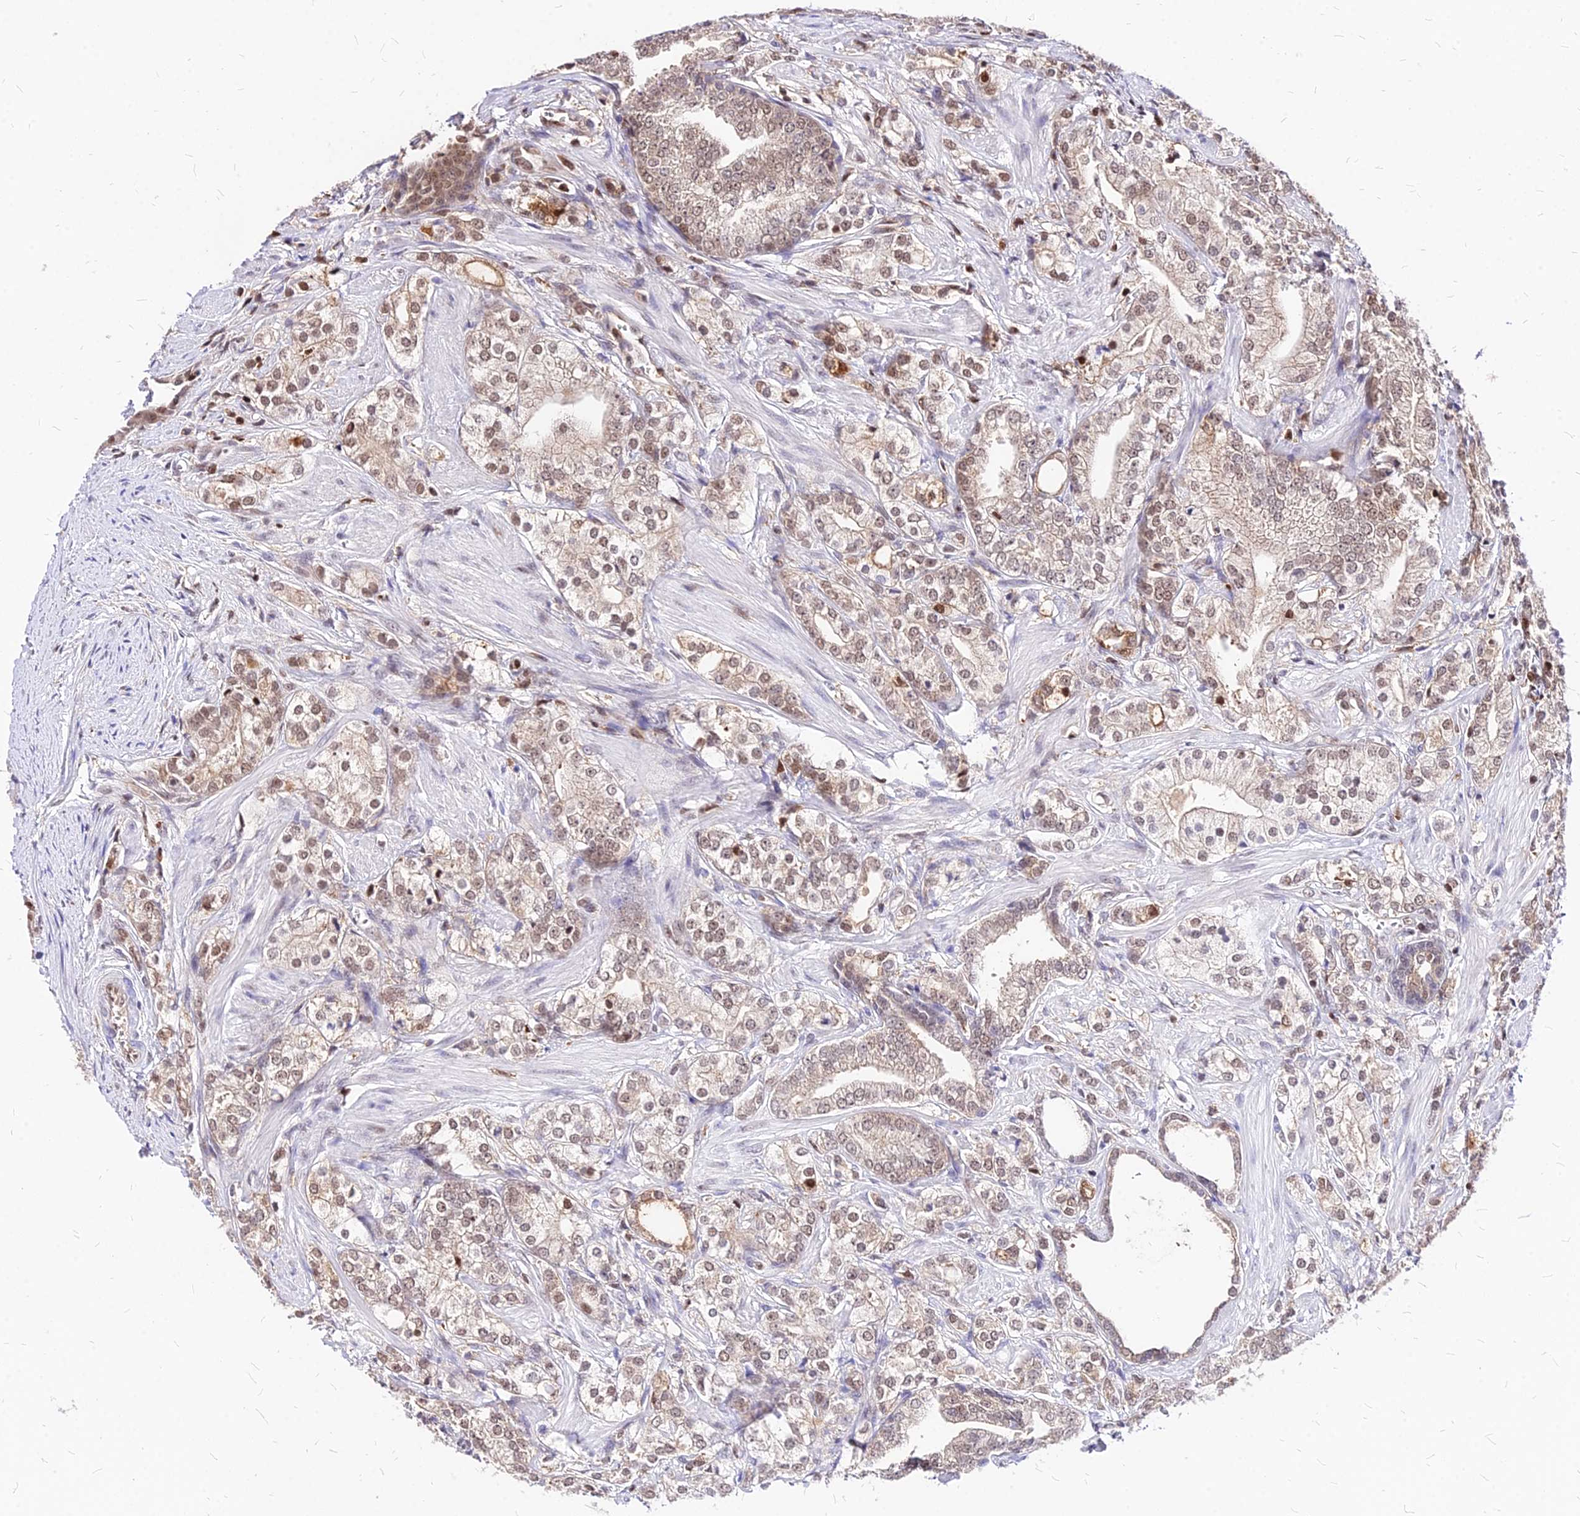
{"staining": {"intensity": "moderate", "quantity": "25%-75%", "location": "cytoplasmic/membranous,nuclear"}, "tissue": "prostate cancer", "cell_type": "Tumor cells", "image_type": "cancer", "snomed": [{"axis": "morphology", "description": "Adenocarcinoma, High grade"}, {"axis": "topography", "description": "Prostate"}], "caption": "IHC (DAB (3,3'-diaminobenzidine)) staining of human prostate cancer (adenocarcinoma (high-grade)) displays moderate cytoplasmic/membranous and nuclear protein expression in about 25%-75% of tumor cells. (IHC, brightfield microscopy, high magnification).", "gene": "PAXX", "patient": {"sex": "male", "age": 50}}